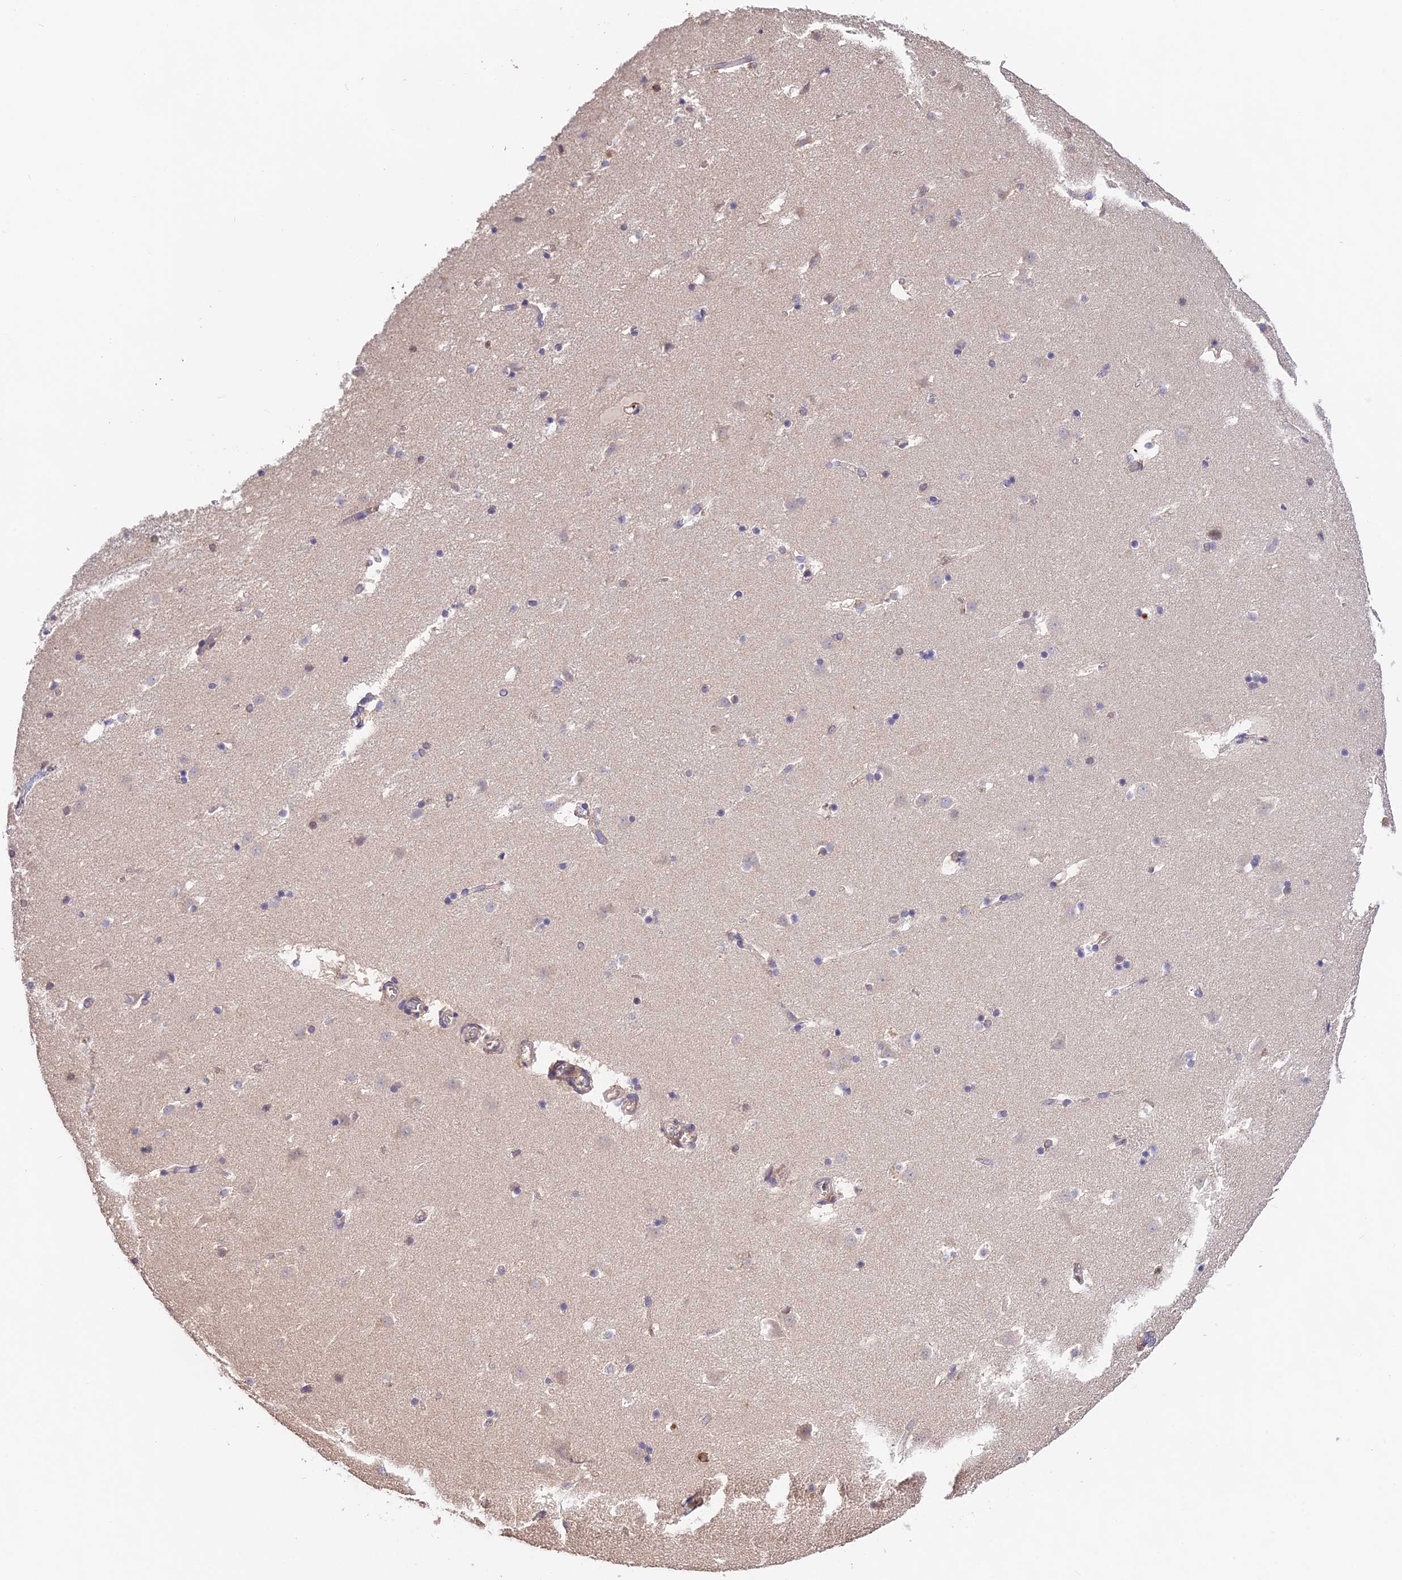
{"staining": {"intensity": "negative", "quantity": "none", "location": "none"}, "tissue": "caudate", "cell_type": "Glial cells", "image_type": "normal", "snomed": [{"axis": "morphology", "description": "Normal tissue, NOS"}, {"axis": "topography", "description": "Lateral ventricle wall"}], "caption": "IHC histopathology image of normal caudate stained for a protein (brown), which exhibits no expression in glial cells.", "gene": "FBP1", "patient": {"sex": "male", "age": 45}}